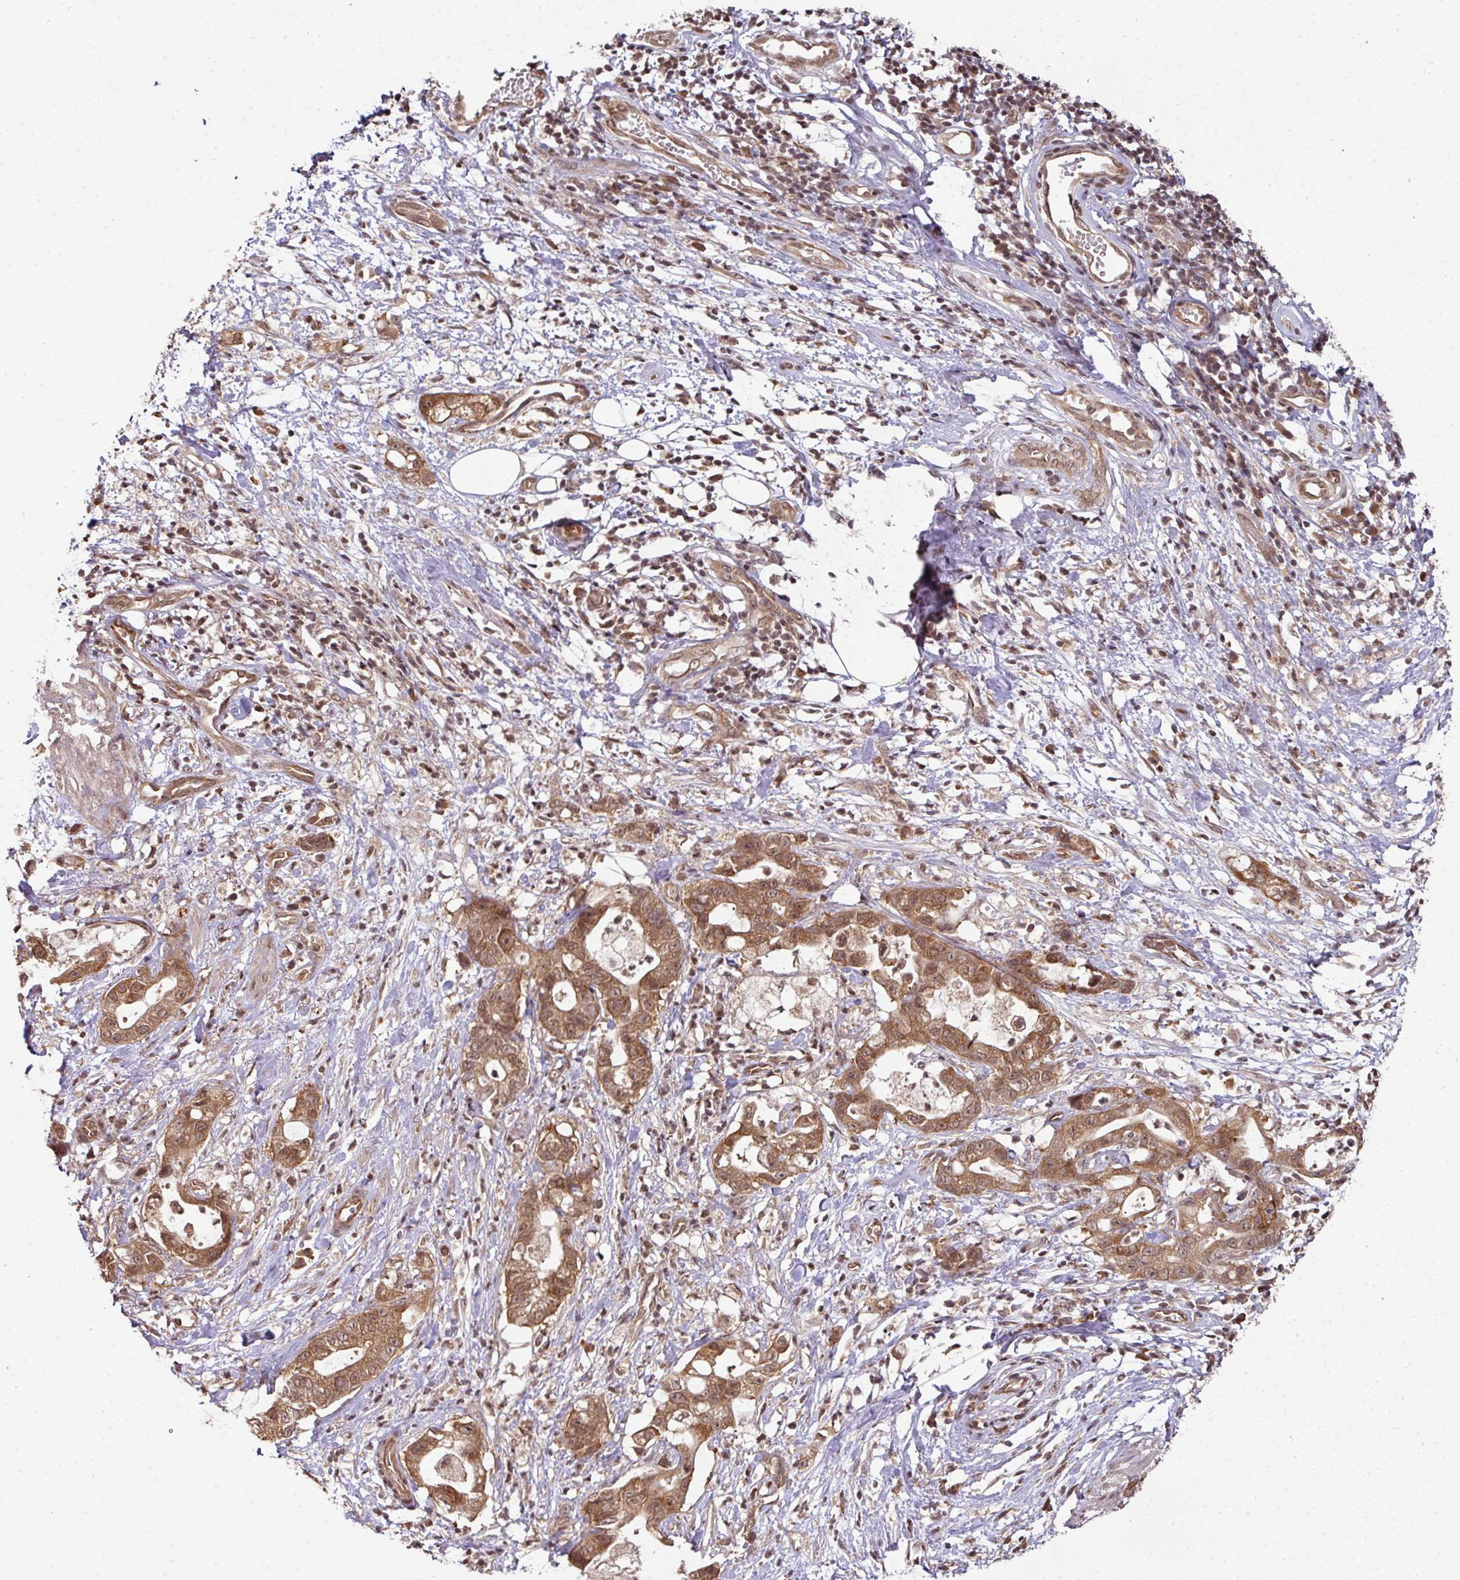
{"staining": {"intensity": "strong", "quantity": ">75%", "location": "cytoplasmic/membranous"}, "tissue": "stomach cancer", "cell_type": "Tumor cells", "image_type": "cancer", "snomed": [{"axis": "morphology", "description": "Adenocarcinoma, NOS"}, {"axis": "topography", "description": "Stomach"}], "caption": "IHC (DAB) staining of stomach cancer shows strong cytoplasmic/membranous protein staining in about >75% of tumor cells.", "gene": "ANKRD18A", "patient": {"sex": "male", "age": 55}}